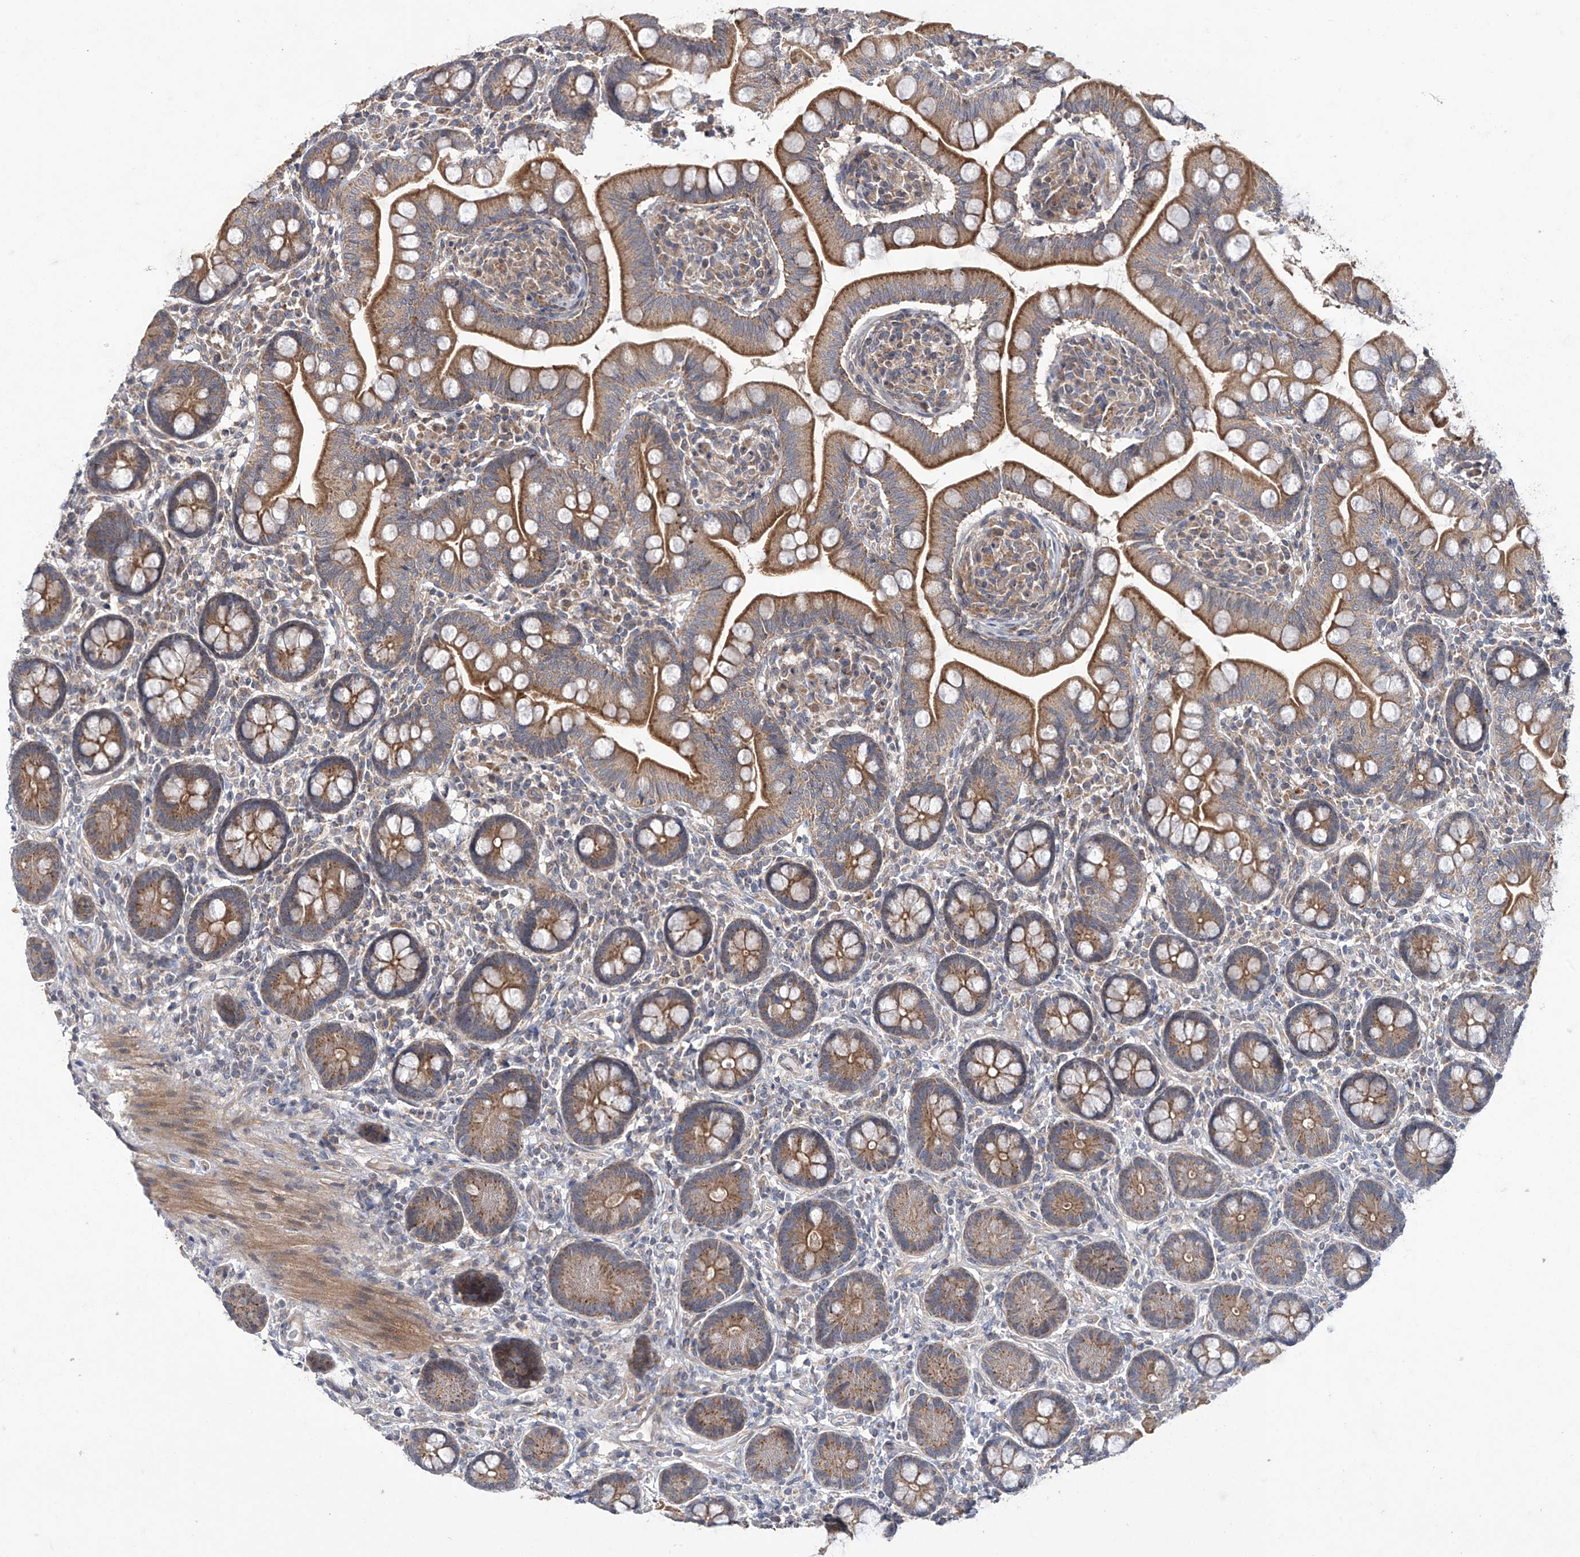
{"staining": {"intensity": "moderate", "quantity": ">75%", "location": "cytoplasmic/membranous"}, "tissue": "small intestine", "cell_type": "Glandular cells", "image_type": "normal", "snomed": [{"axis": "morphology", "description": "Normal tissue, NOS"}, {"axis": "topography", "description": "Small intestine"}], "caption": "Immunohistochemical staining of benign small intestine reveals >75% levels of moderate cytoplasmic/membranous protein expression in about >75% of glandular cells. (DAB IHC with brightfield microscopy, high magnification).", "gene": "TRIM60", "patient": {"sex": "female", "age": 64}}